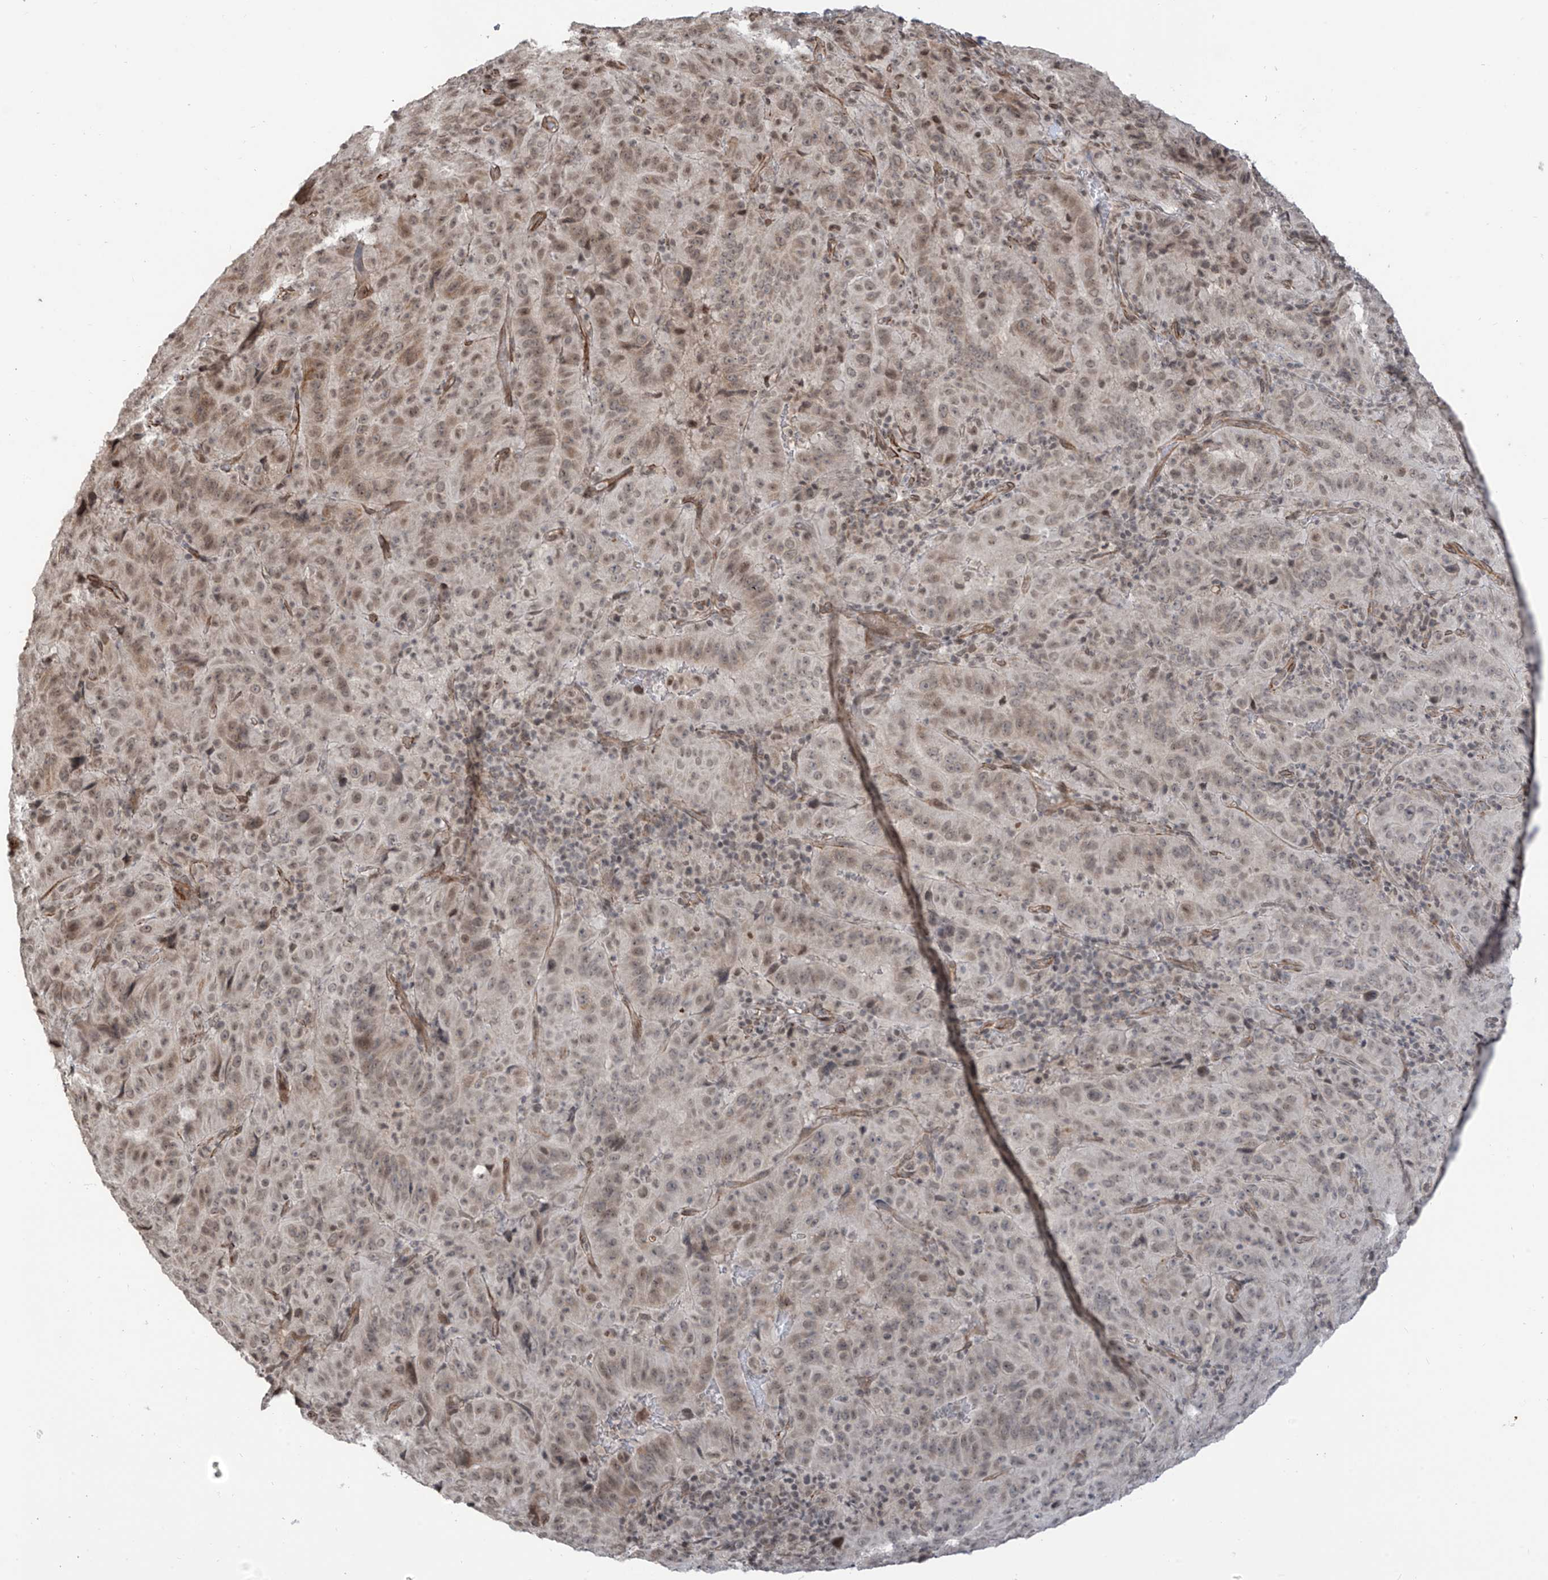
{"staining": {"intensity": "weak", "quantity": ">75%", "location": "nuclear"}, "tissue": "pancreatic cancer", "cell_type": "Tumor cells", "image_type": "cancer", "snomed": [{"axis": "morphology", "description": "Adenocarcinoma, NOS"}, {"axis": "topography", "description": "Pancreas"}], "caption": "Human pancreatic adenocarcinoma stained with a brown dye demonstrates weak nuclear positive staining in about >75% of tumor cells.", "gene": "METAP1D", "patient": {"sex": "male", "age": 63}}